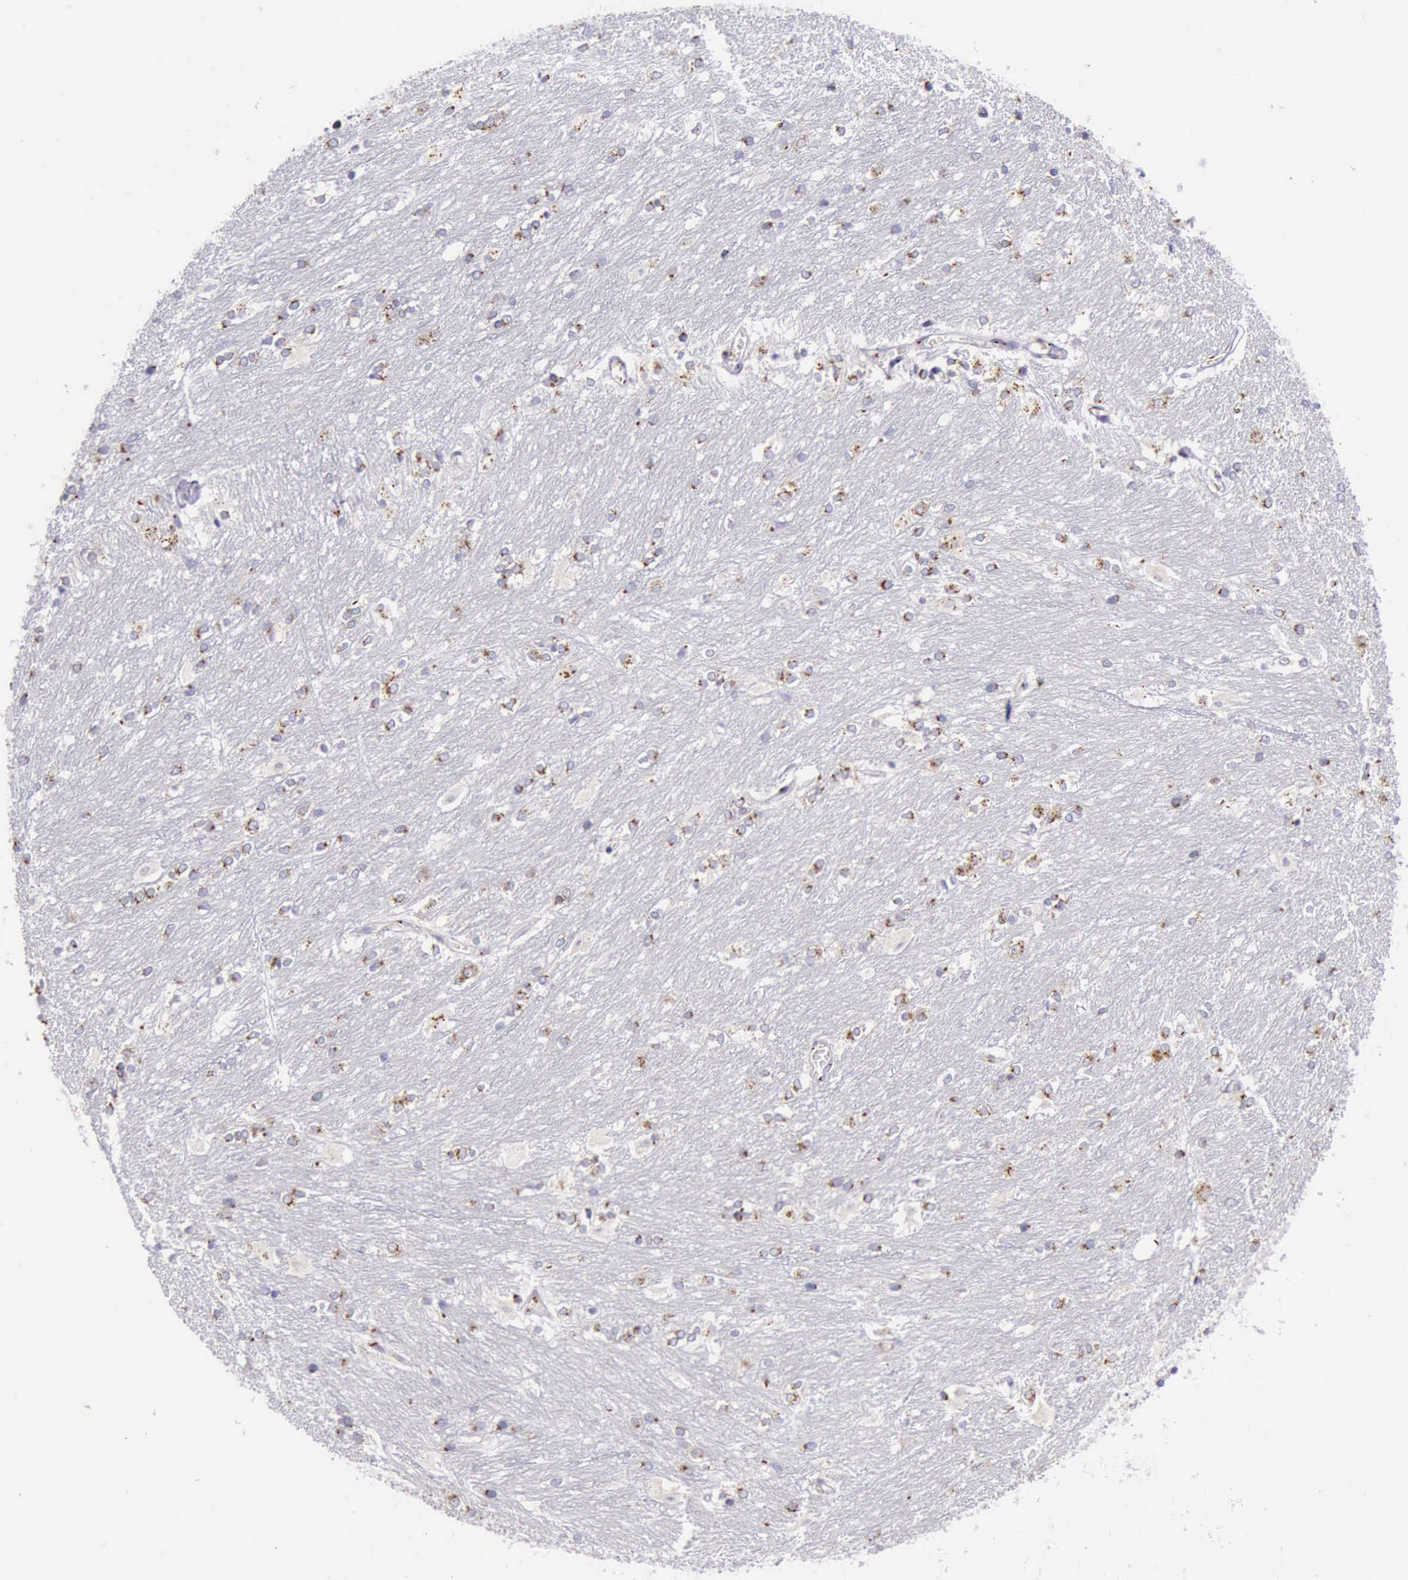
{"staining": {"intensity": "strong", "quantity": ">75%", "location": "cytoplasmic/membranous"}, "tissue": "caudate", "cell_type": "Glial cells", "image_type": "normal", "snomed": [{"axis": "morphology", "description": "Normal tissue, NOS"}, {"axis": "topography", "description": "Lateral ventricle wall"}], "caption": "Immunohistochemistry of normal caudate demonstrates high levels of strong cytoplasmic/membranous expression in about >75% of glial cells. Ihc stains the protein in brown and the nuclei are stained blue.", "gene": "GOLGA5", "patient": {"sex": "female", "age": 19}}